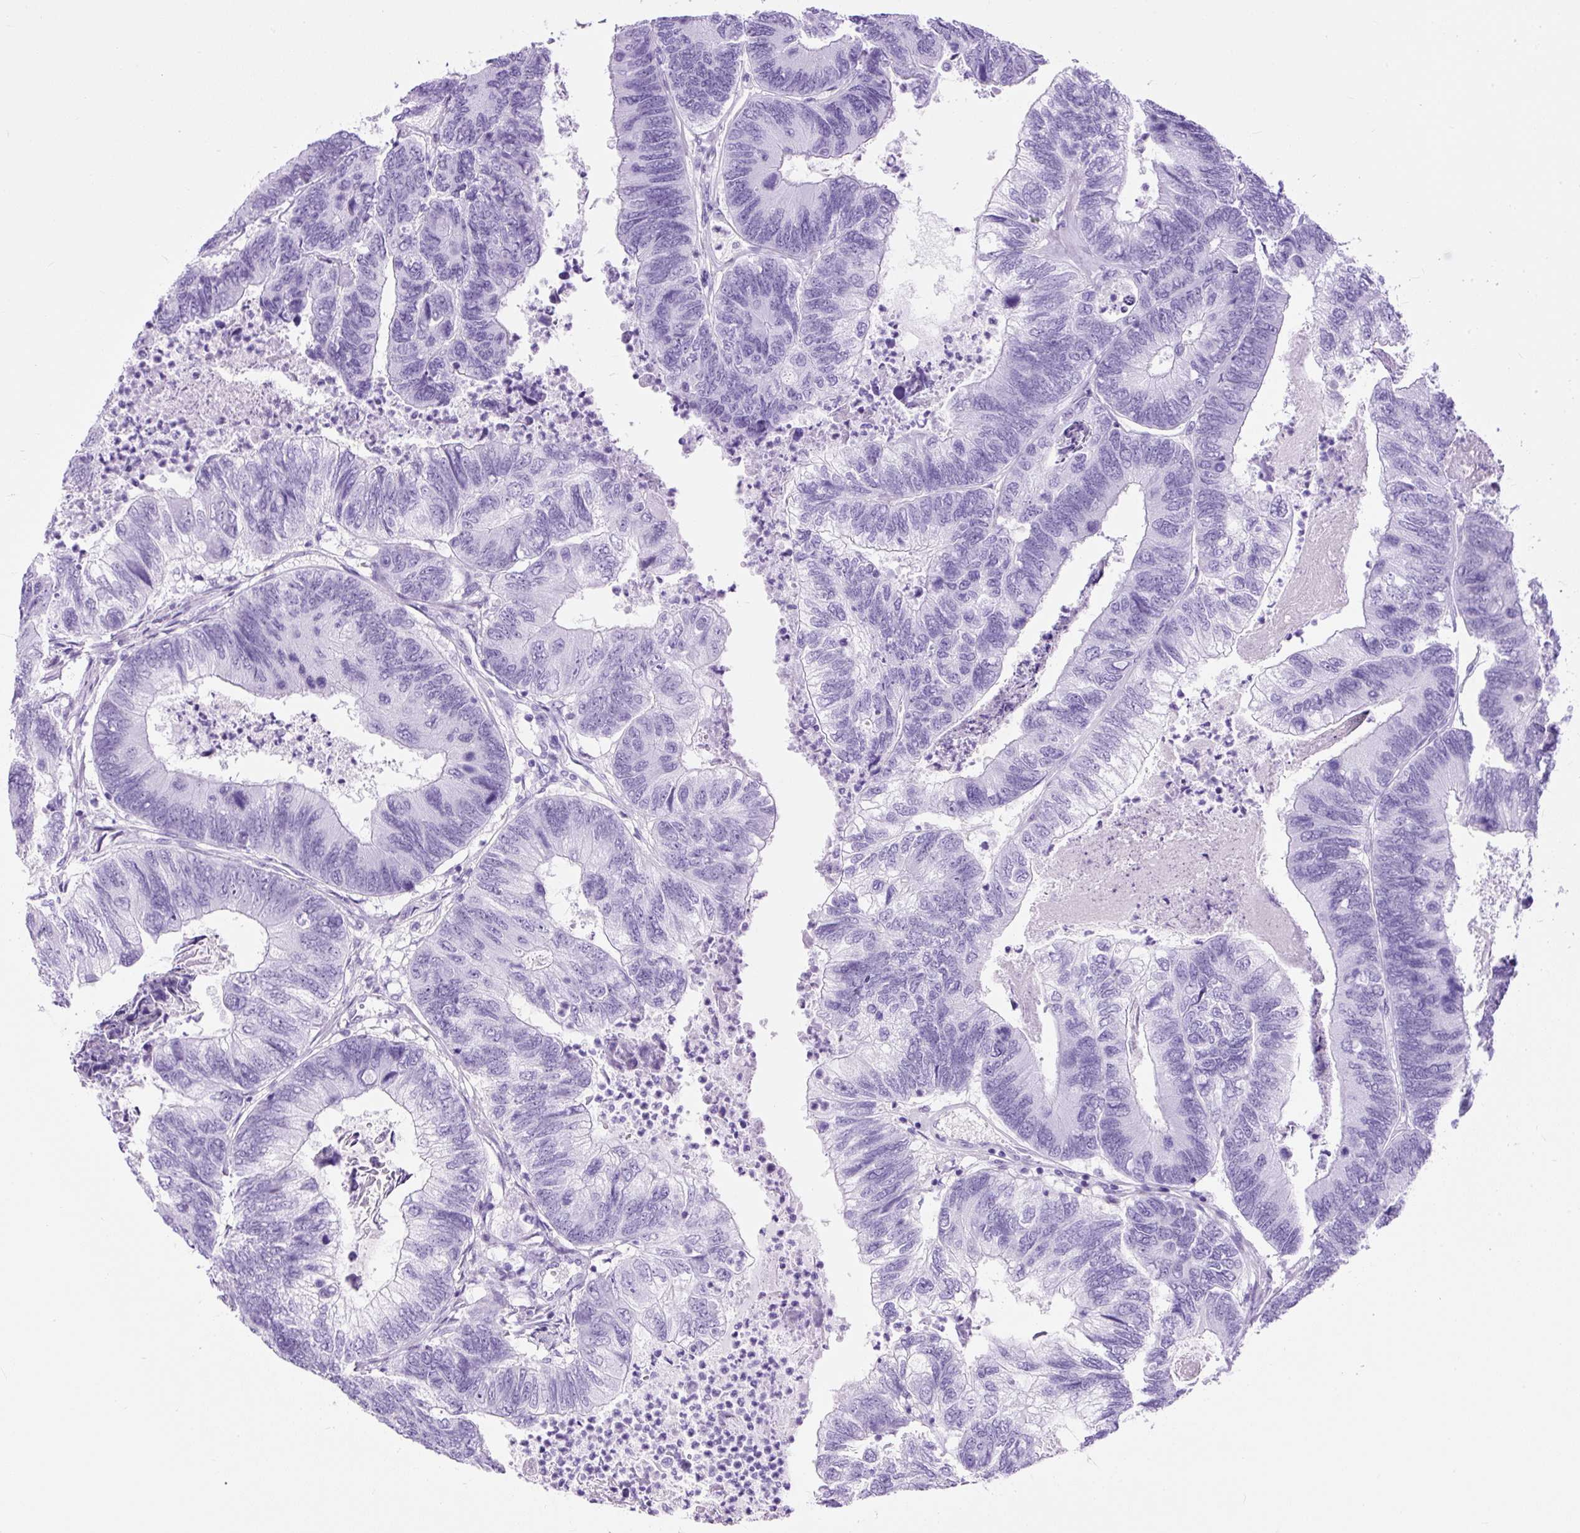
{"staining": {"intensity": "negative", "quantity": "none", "location": "none"}, "tissue": "colorectal cancer", "cell_type": "Tumor cells", "image_type": "cancer", "snomed": [{"axis": "morphology", "description": "Adenocarcinoma, NOS"}, {"axis": "topography", "description": "Colon"}], "caption": "A high-resolution photomicrograph shows IHC staining of colorectal cancer (adenocarcinoma), which displays no significant staining in tumor cells.", "gene": "CEL", "patient": {"sex": "female", "age": 67}}